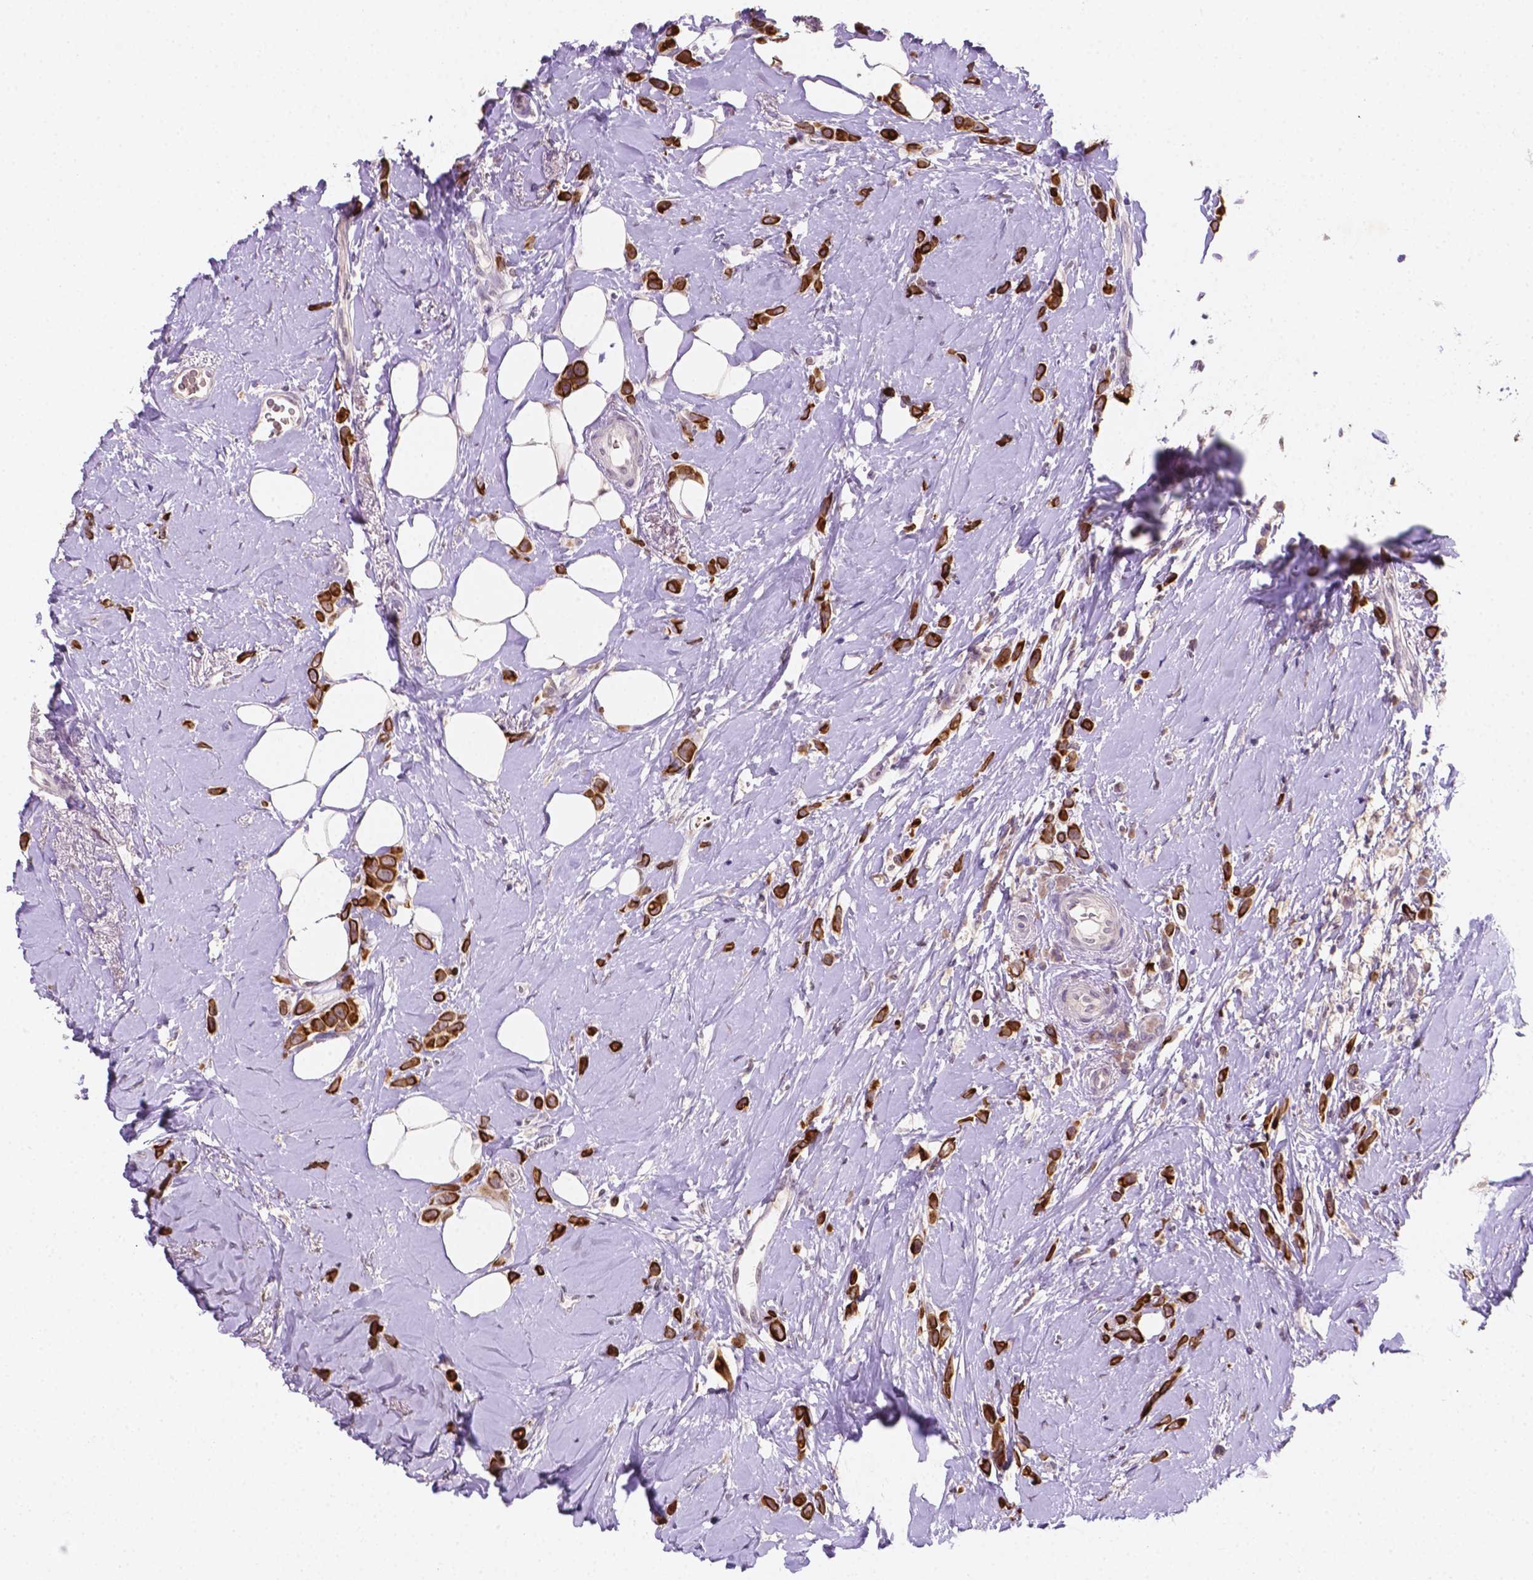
{"staining": {"intensity": "strong", "quantity": ">75%", "location": "cytoplasmic/membranous"}, "tissue": "breast cancer", "cell_type": "Tumor cells", "image_type": "cancer", "snomed": [{"axis": "morphology", "description": "Lobular carcinoma"}, {"axis": "topography", "description": "Breast"}], "caption": "Immunohistochemistry micrograph of breast lobular carcinoma stained for a protein (brown), which exhibits high levels of strong cytoplasmic/membranous positivity in about >75% of tumor cells.", "gene": "SHLD3", "patient": {"sex": "female", "age": 66}}